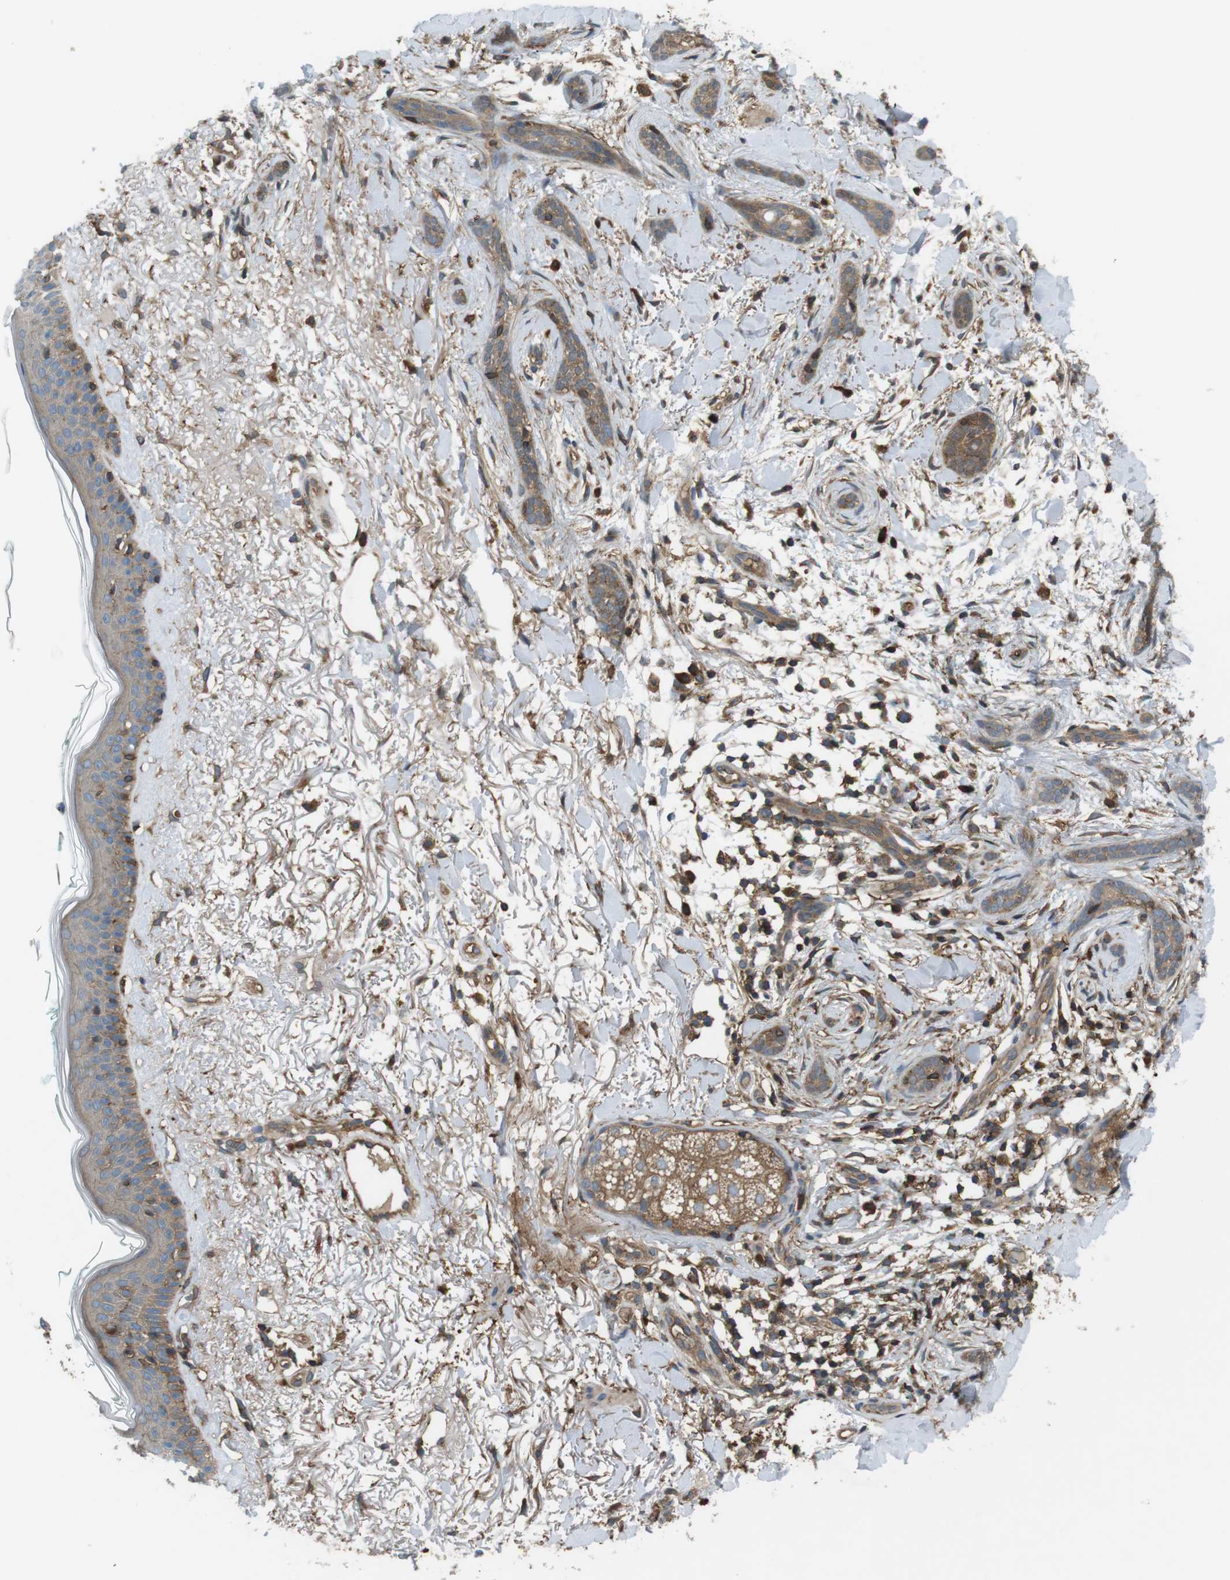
{"staining": {"intensity": "weak", "quantity": ">75%", "location": "cytoplasmic/membranous"}, "tissue": "skin cancer", "cell_type": "Tumor cells", "image_type": "cancer", "snomed": [{"axis": "morphology", "description": "Basal cell carcinoma"}, {"axis": "morphology", "description": "Adnexal tumor, benign"}, {"axis": "topography", "description": "Skin"}], "caption": "This micrograph displays immunohistochemistry (IHC) staining of skin cancer (benign adnexal tumor), with low weak cytoplasmic/membranous expression in approximately >75% of tumor cells.", "gene": "DDAH2", "patient": {"sex": "female", "age": 42}}